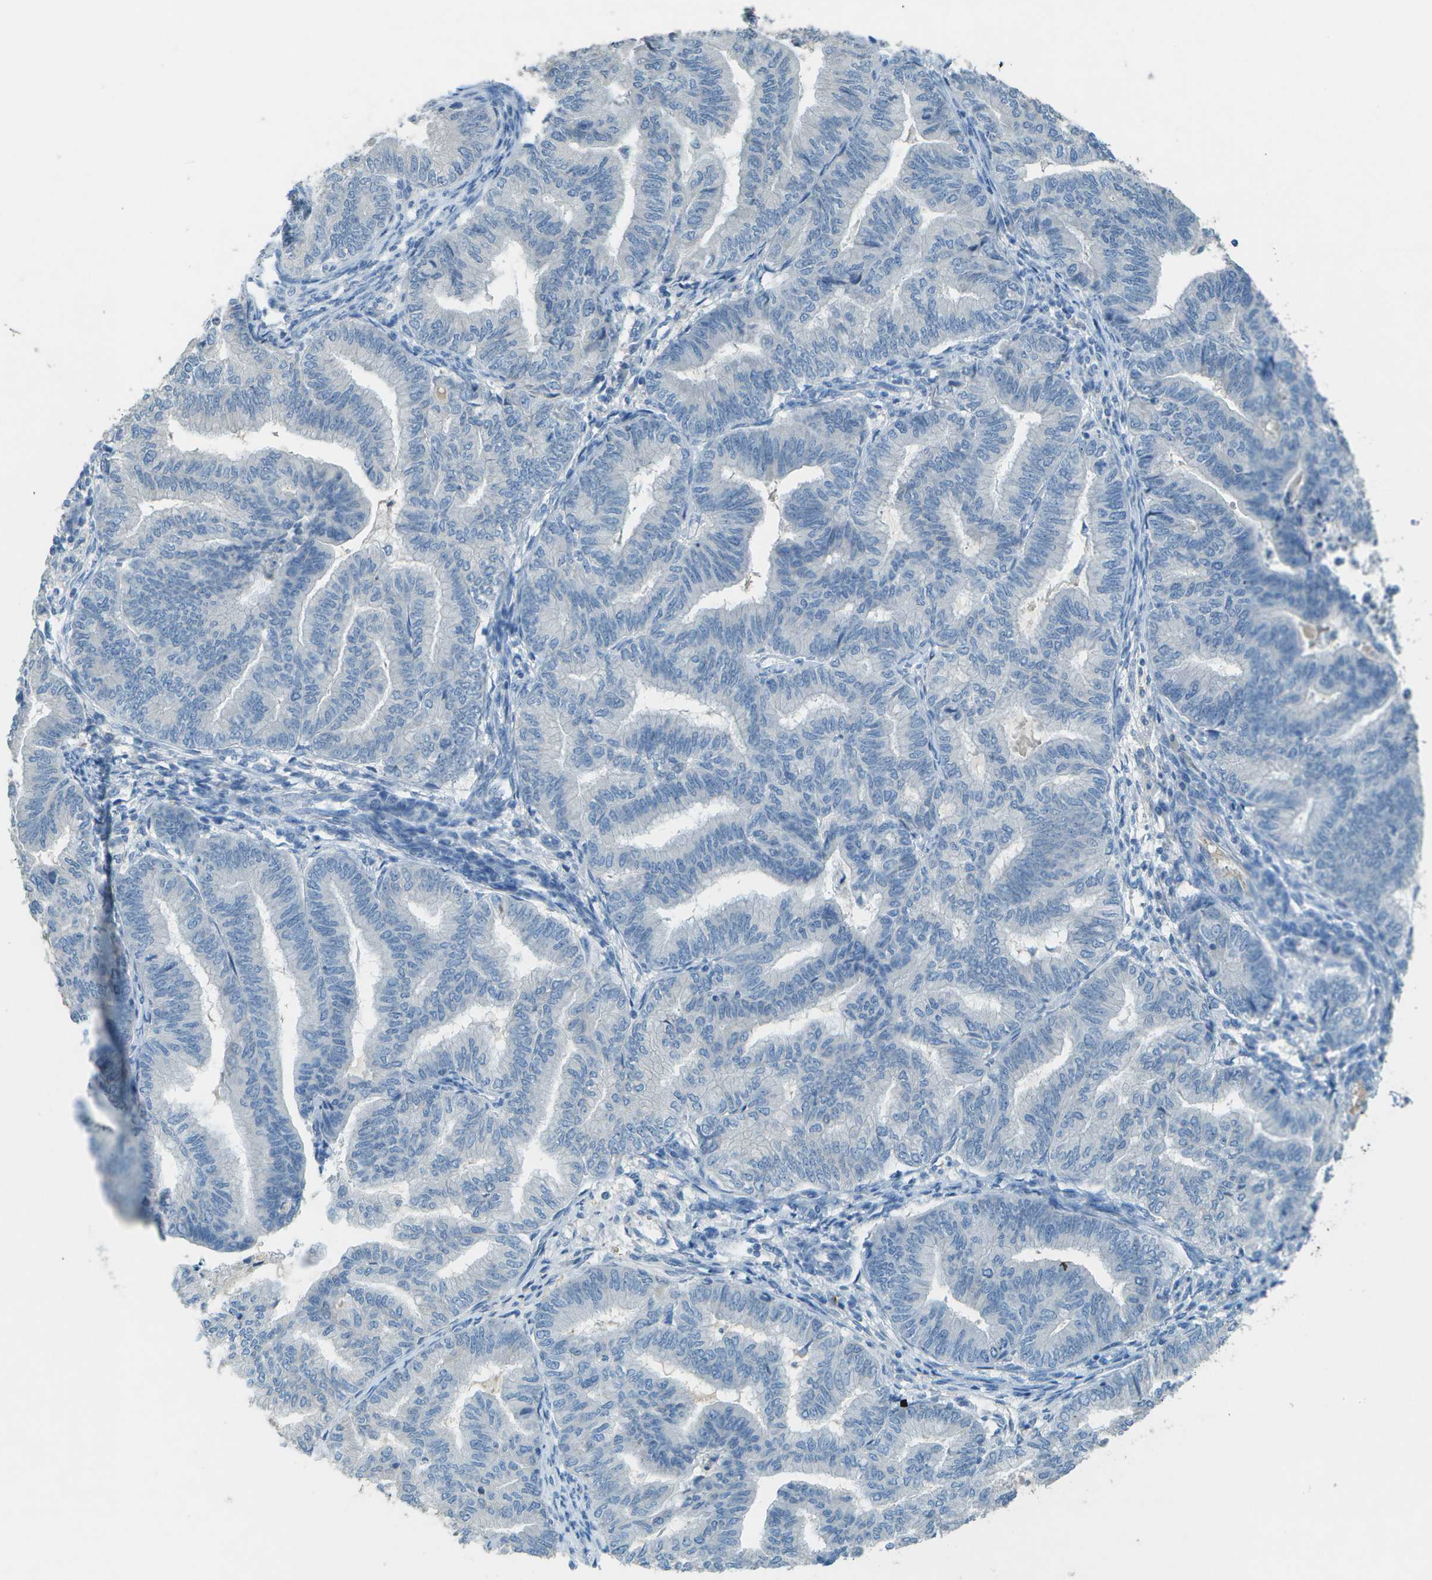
{"staining": {"intensity": "negative", "quantity": "none", "location": "none"}, "tissue": "endometrial cancer", "cell_type": "Tumor cells", "image_type": "cancer", "snomed": [{"axis": "morphology", "description": "Adenocarcinoma, NOS"}, {"axis": "topography", "description": "Endometrium"}], "caption": "Adenocarcinoma (endometrial) stained for a protein using immunohistochemistry (IHC) reveals no expression tumor cells.", "gene": "LGI2", "patient": {"sex": "female", "age": 79}}